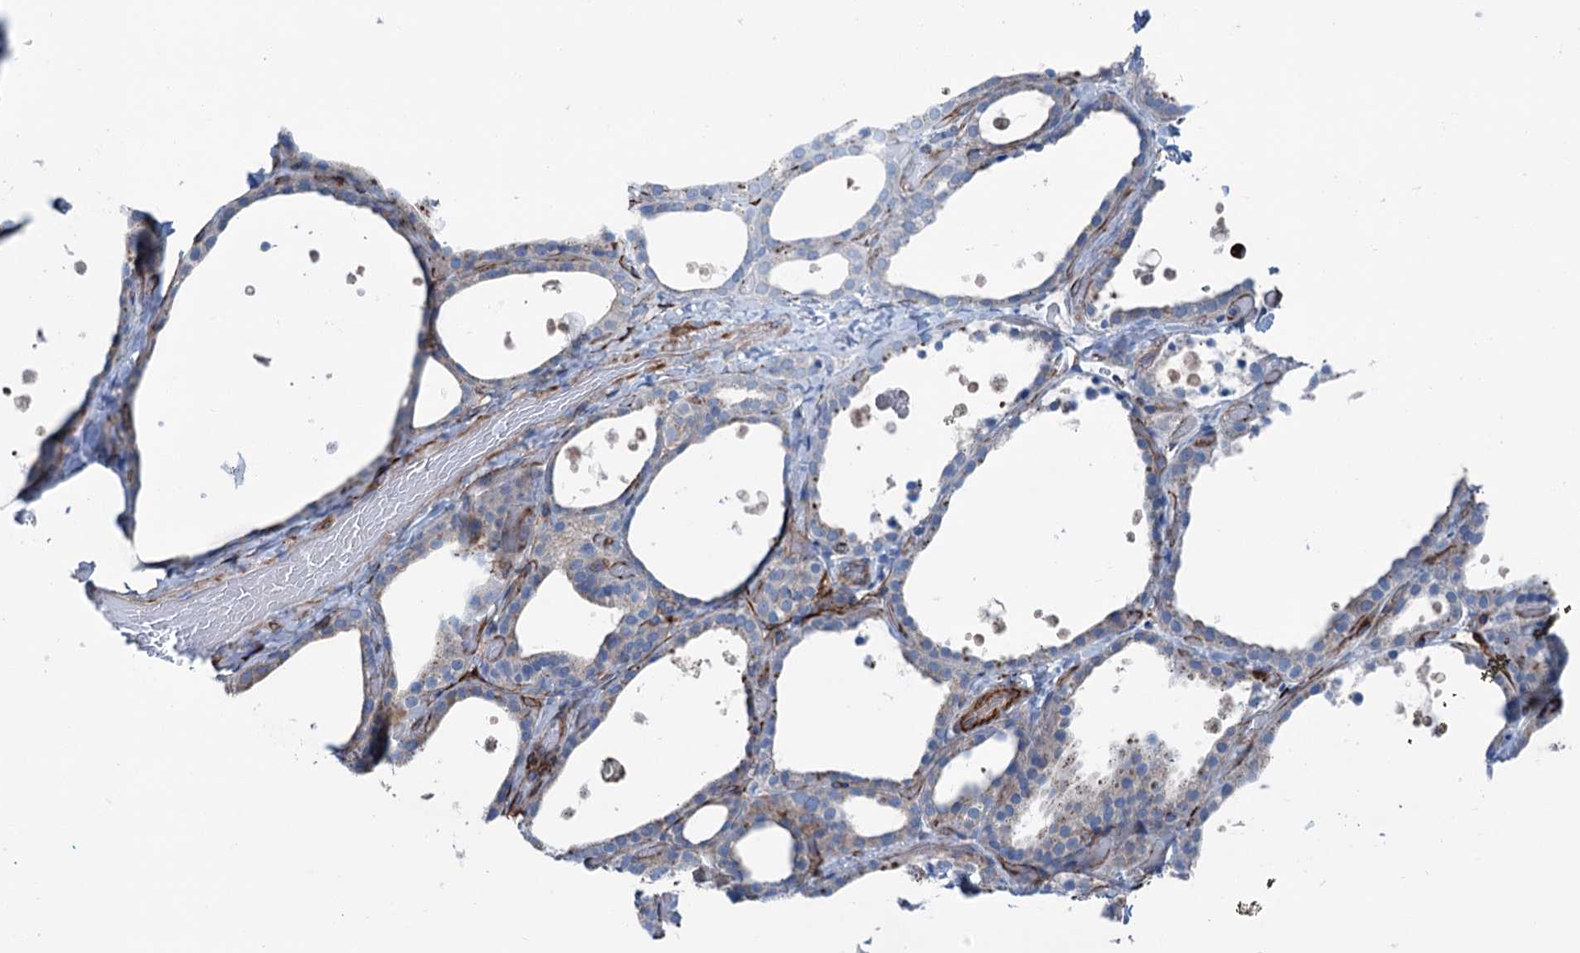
{"staining": {"intensity": "negative", "quantity": "none", "location": "none"}, "tissue": "thyroid gland", "cell_type": "Glandular cells", "image_type": "normal", "snomed": [{"axis": "morphology", "description": "Normal tissue, NOS"}, {"axis": "topography", "description": "Thyroid gland"}], "caption": "Thyroid gland was stained to show a protein in brown. There is no significant staining in glandular cells. (DAB immunohistochemistry (IHC), high magnification).", "gene": "CALCOCO1", "patient": {"sex": "female", "age": 44}}